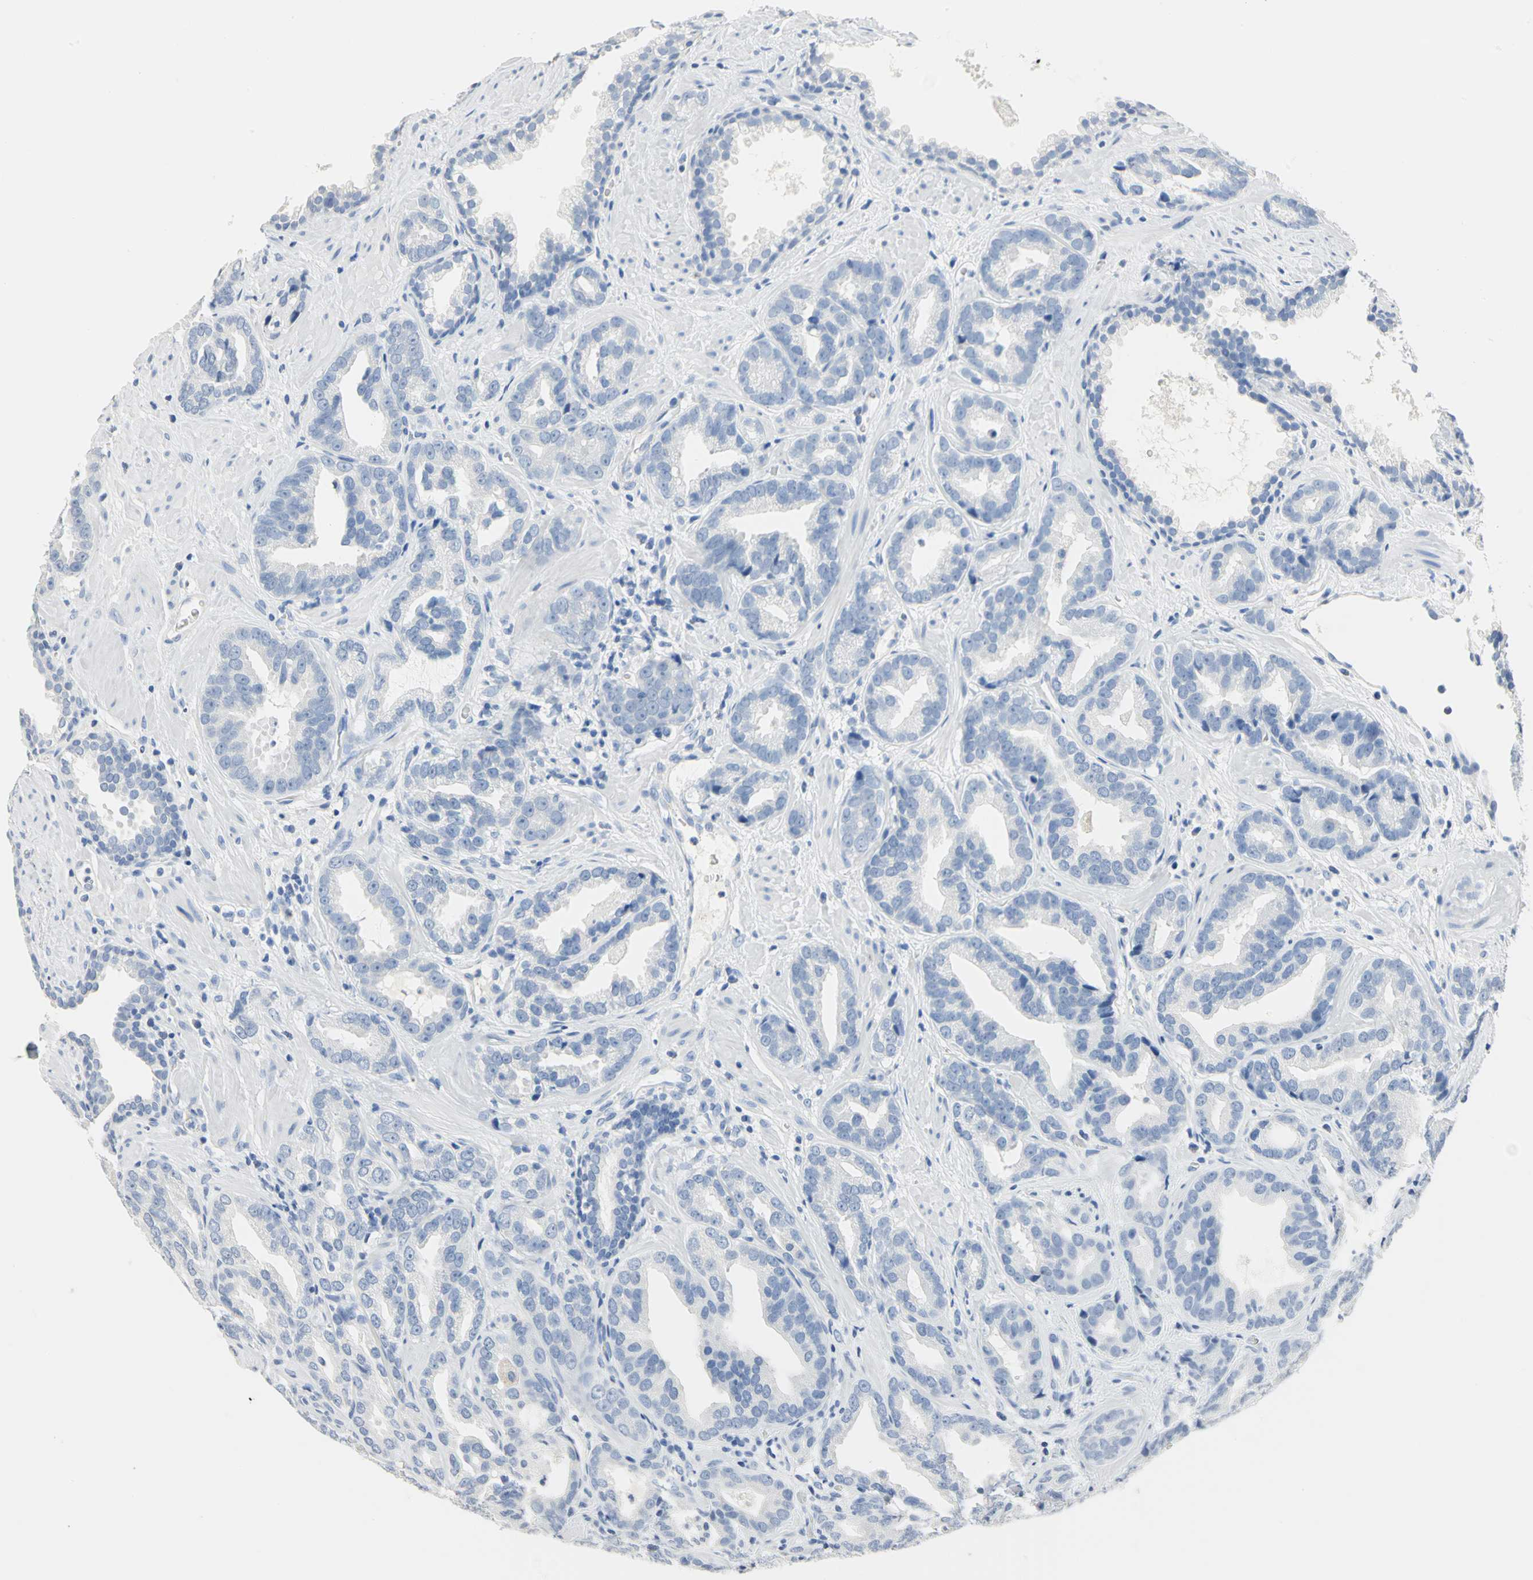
{"staining": {"intensity": "negative", "quantity": "none", "location": "none"}, "tissue": "prostate cancer", "cell_type": "Tumor cells", "image_type": "cancer", "snomed": [{"axis": "morphology", "description": "Adenocarcinoma, Low grade"}, {"axis": "topography", "description": "Prostate"}], "caption": "High power microscopy micrograph of an IHC image of adenocarcinoma (low-grade) (prostate), revealing no significant staining in tumor cells. Nuclei are stained in blue.", "gene": "CA3", "patient": {"sex": "male", "age": 59}}